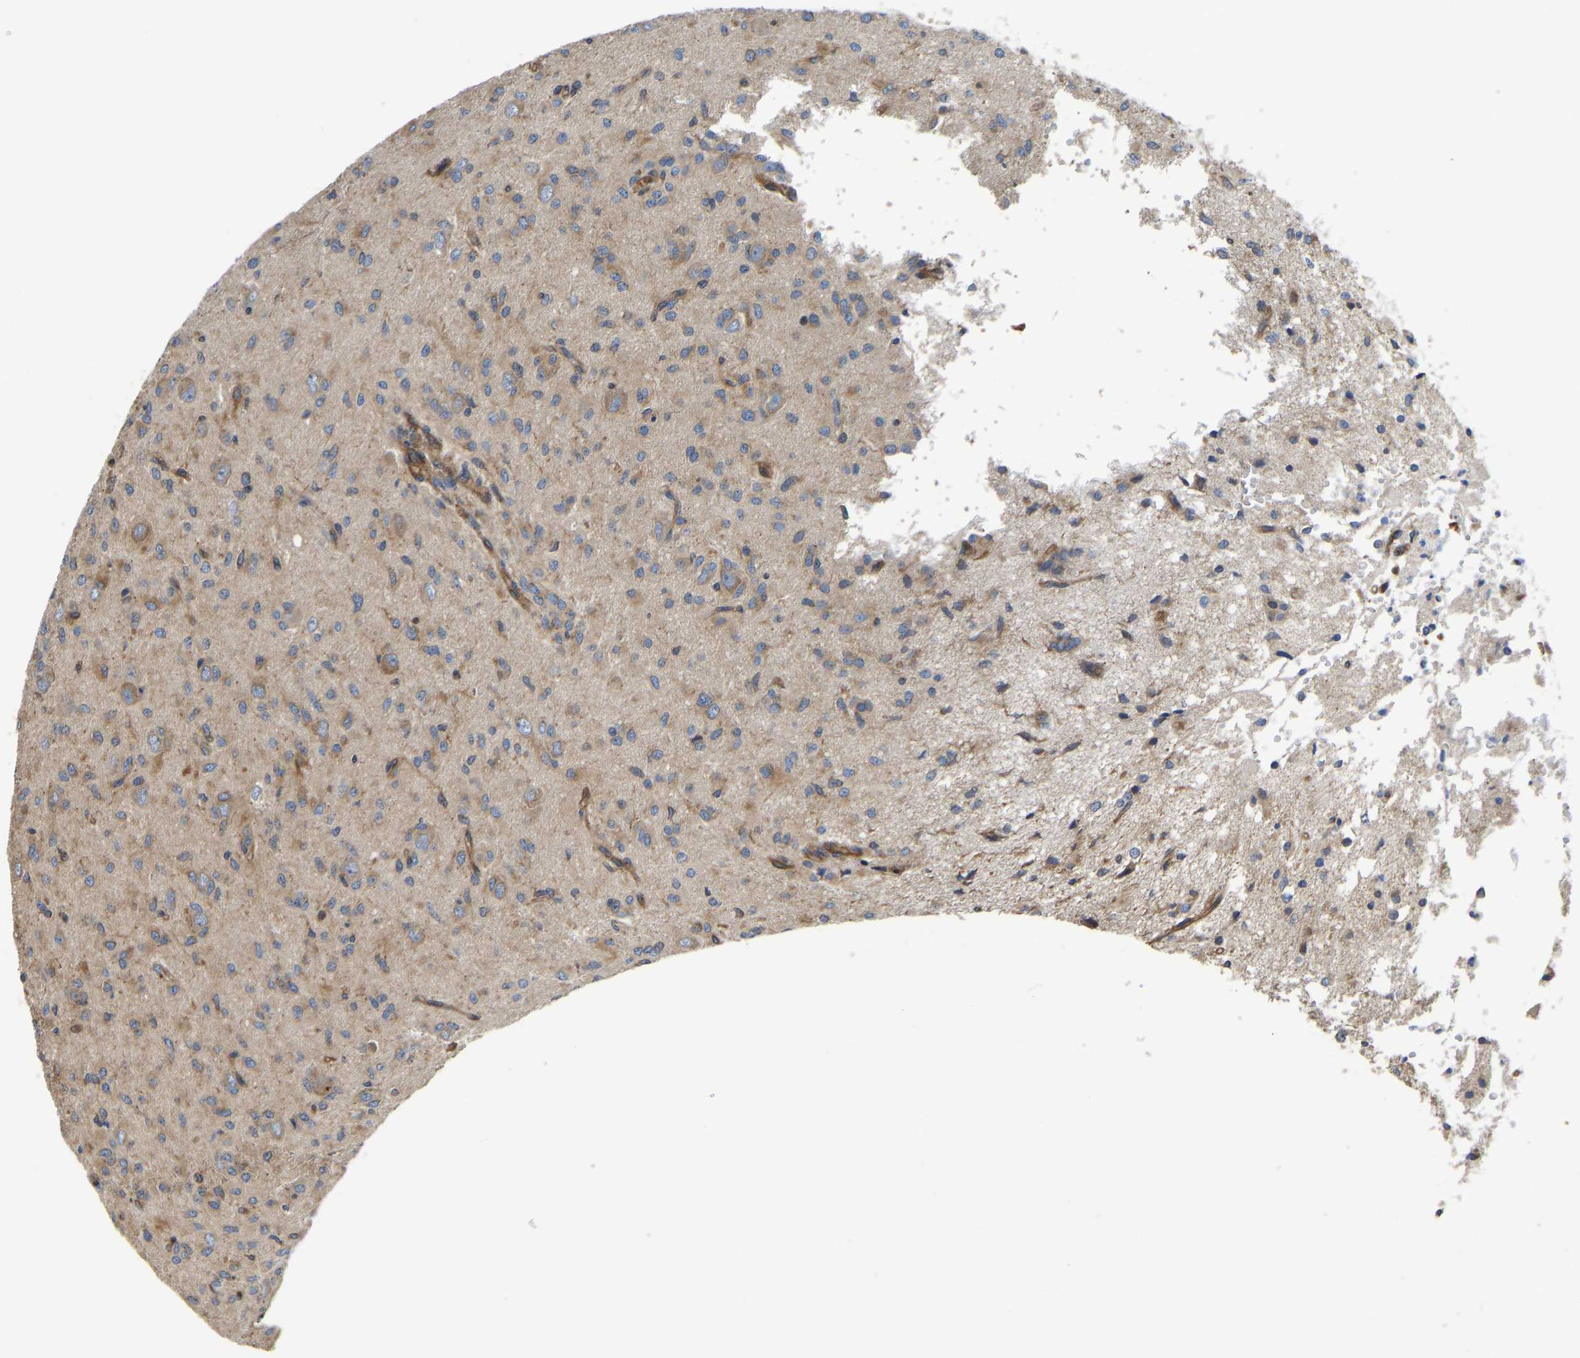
{"staining": {"intensity": "weak", "quantity": ">75%", "location": "cytoplasmic/membranous"}, "tissue": "glioma", "cell_type": "Tumor cells", "image_type": "cancer", "snomed": [{"axis": "morphology", "description": "Glioma, malignant, High grade"}, {"axis": "topography", "description": "Brain"}], "caption": "High-magnification brightfield microscopy of malignant high-grade glioma stained with DAB (brown) and counterstained with hematoxylin (blue). tumor cells exhibit weak cytoplasmic/membranous expression is appreciated in about>75% of cells.", "gene": "FLNB", "patient": {"sex": "female", "age": 59}}